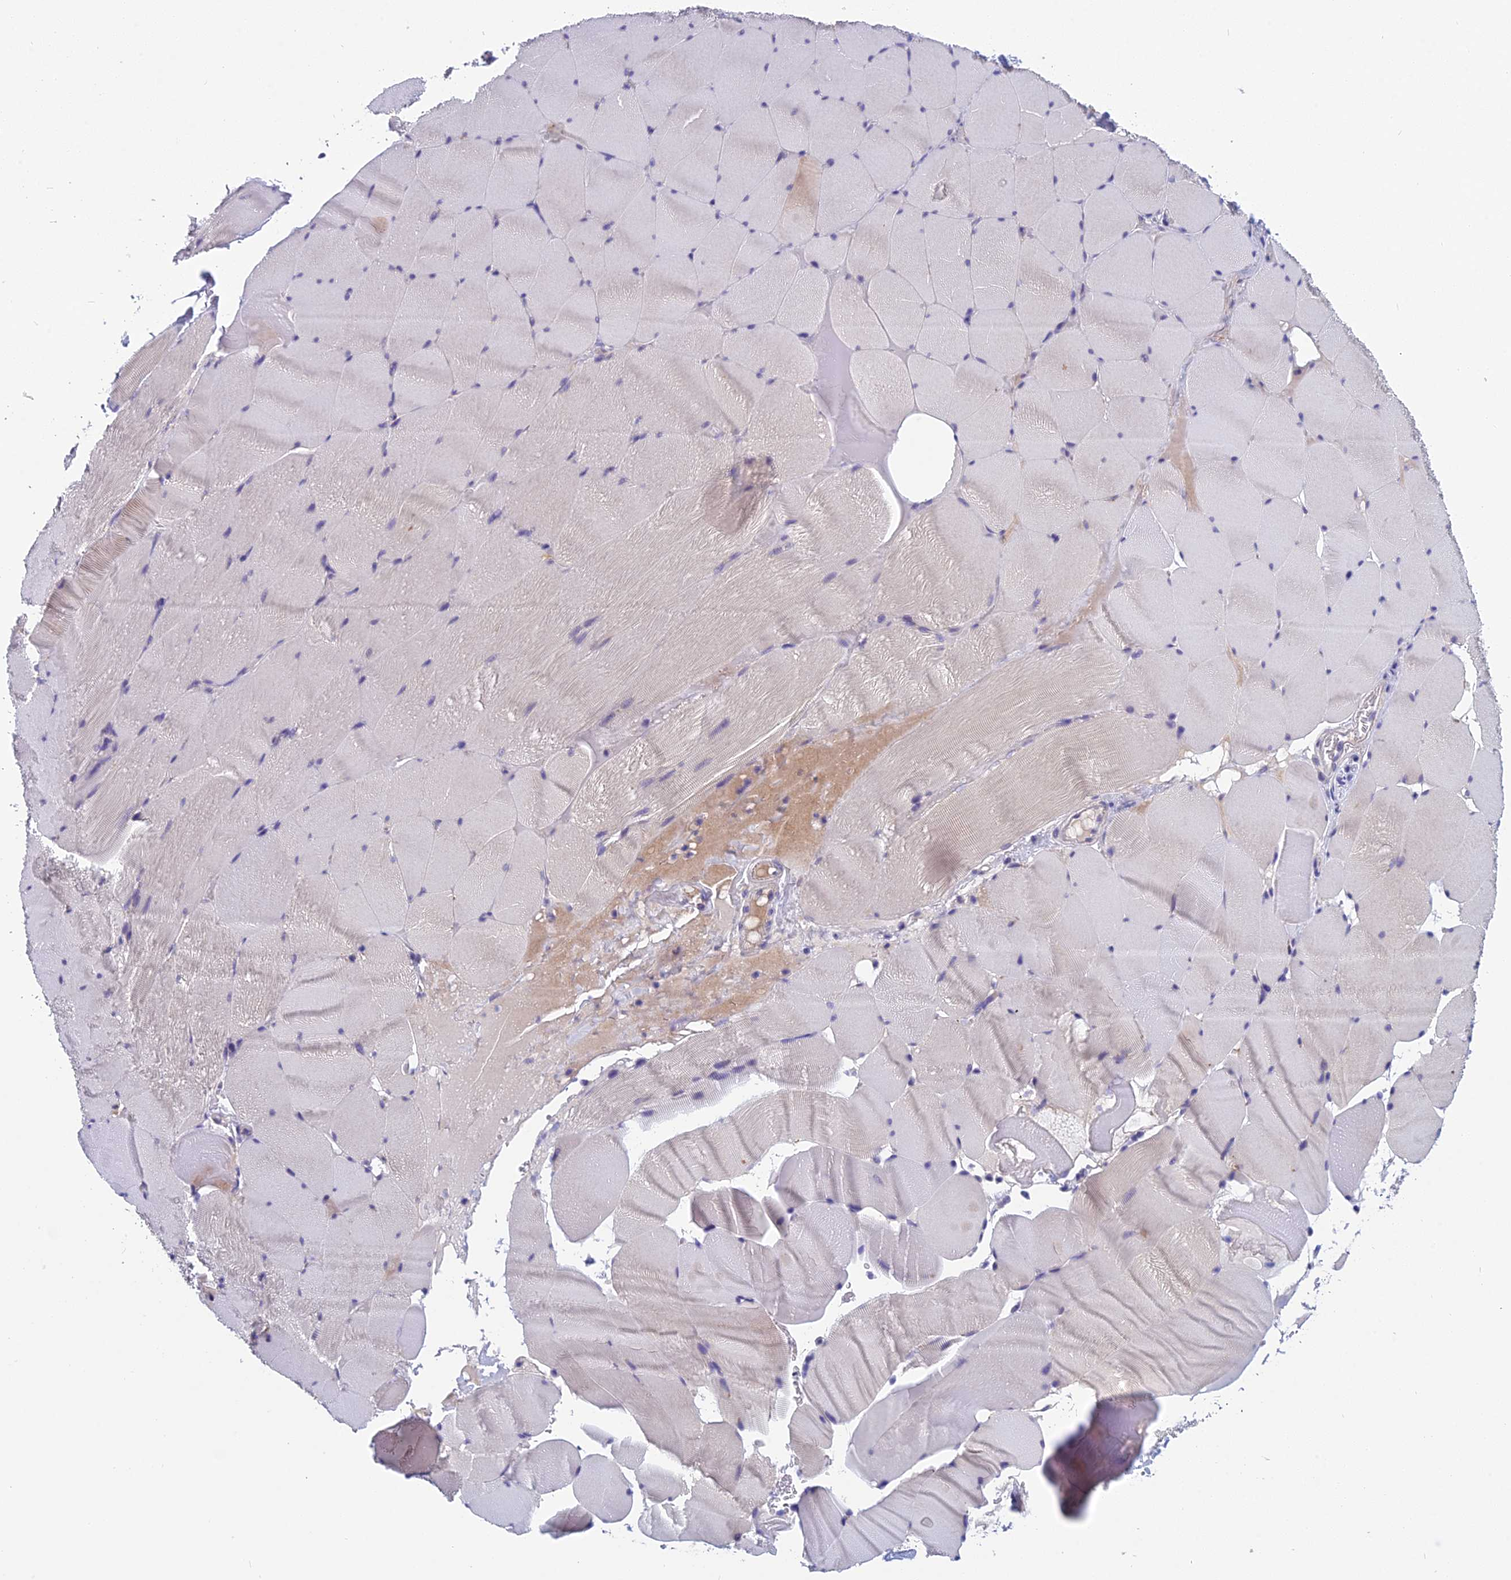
{"staining": {"intensity": "negative", "quantity": "none", "location": "none"}, "tissue": "skeletal muscle", "cell_type": "Myocytes", "image_type": "normal", "snomed": [{"axis": "morphology", "description": "Normal tissue, NOS"}, {"axis": "topography", "description": "Skeletal muscle"}], "caption": "High power microscopy micrograph of an immunohistochemistry (IHC) photomicrograph of unremarkable skeletal muscle, revealing no significant staining in myocytes. (Immunohistochemistry, brightfield microscopy, high magnification).", "gene": "RBM41", "patient": {"sex": "male", "age": 62}}